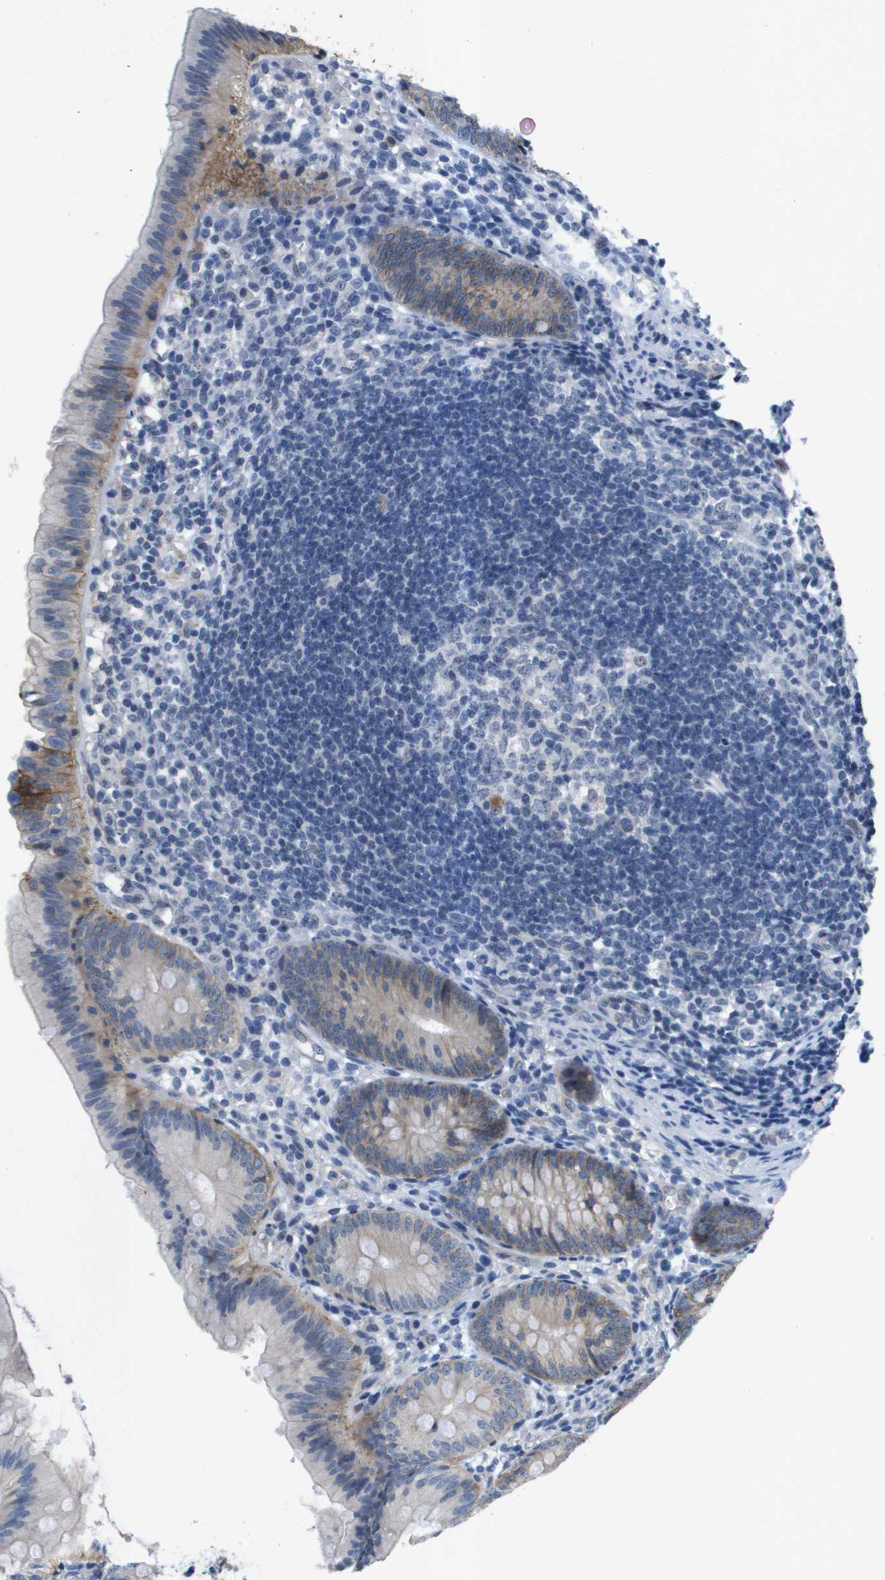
{"staining": {"intensity": "moderate", "quantity": "25%-75%", "location": "cytoplasmic/membranous"}, "tissue": "appendix", "cell_type": "Glandular cells", "image_type": "normal", "snomed": [{"axis": "morphology", "description": "Normal tissue, NOS"}, {"axis": "topography", "description": "Appendix"}], "caption": "The image demonstrates a brown stain indicating the presence of a protein in the cytoplasmic/membranous of glandular cells in appendix.", "gene": "ITGA6", "patient": {"sex": "male", "age": 1}}